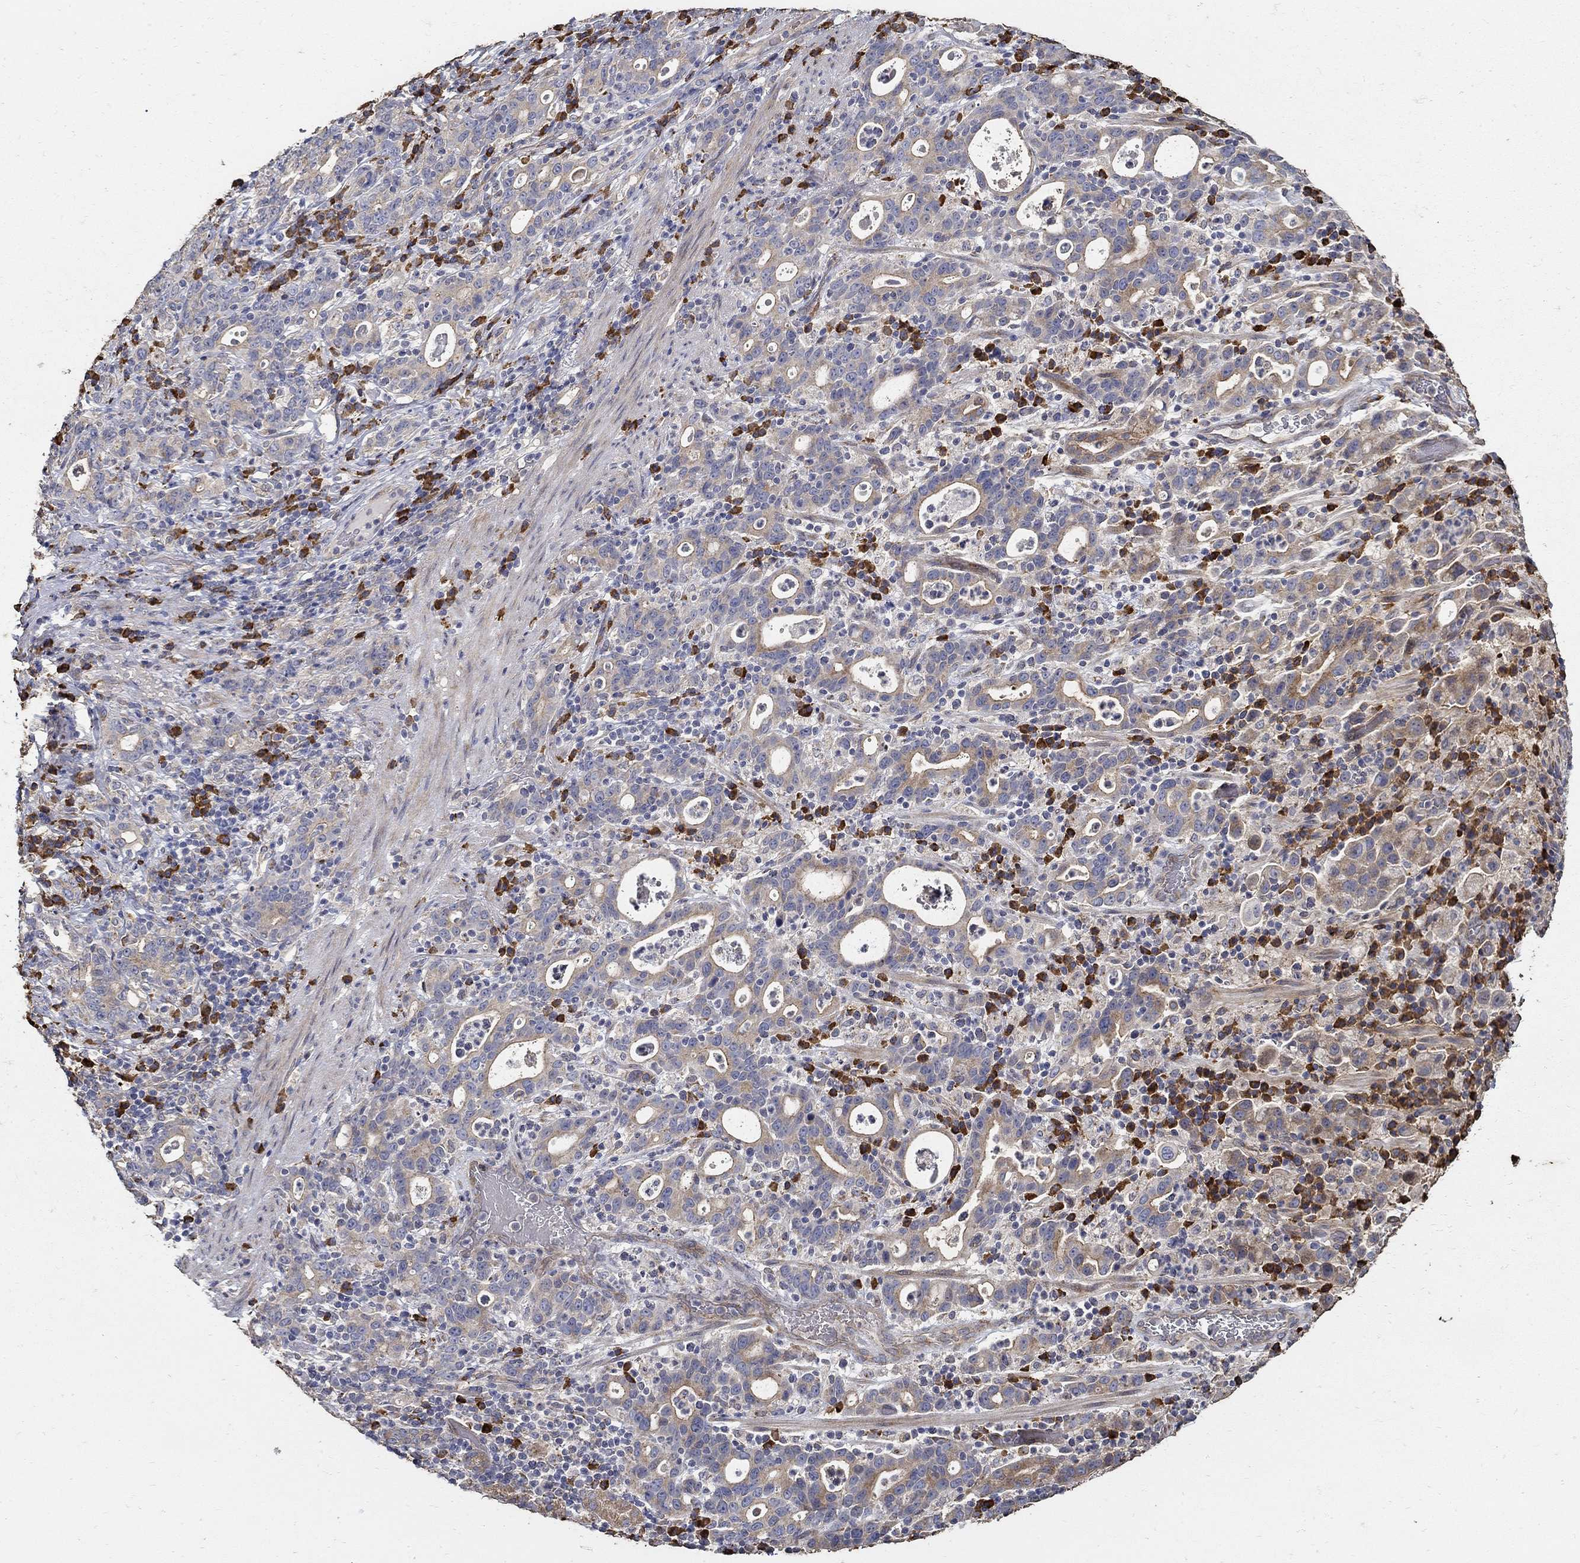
{"staining": {"intensity": "negative", "quantity": "none", "location": "none"}, "tissue": "stomach cancer", "cell_type": "Tumor cells", "image_type": "cancer", "snomed": [{"axis": "morphology", "description": "Adenocarcinoma, NOS"}, {"axis": "topography", "description": "Stomach"}], "caption": "Tumor cells show no significant protein staining in stomach adenocarcinoma. The staining is performed using DAB (3,3'-diaminobenzidine) brown chromogen with nuclei counter-stained in using hematoxylin.", "gene": "EMILIN3", "patient": {"sex": "male", "age": 79}}